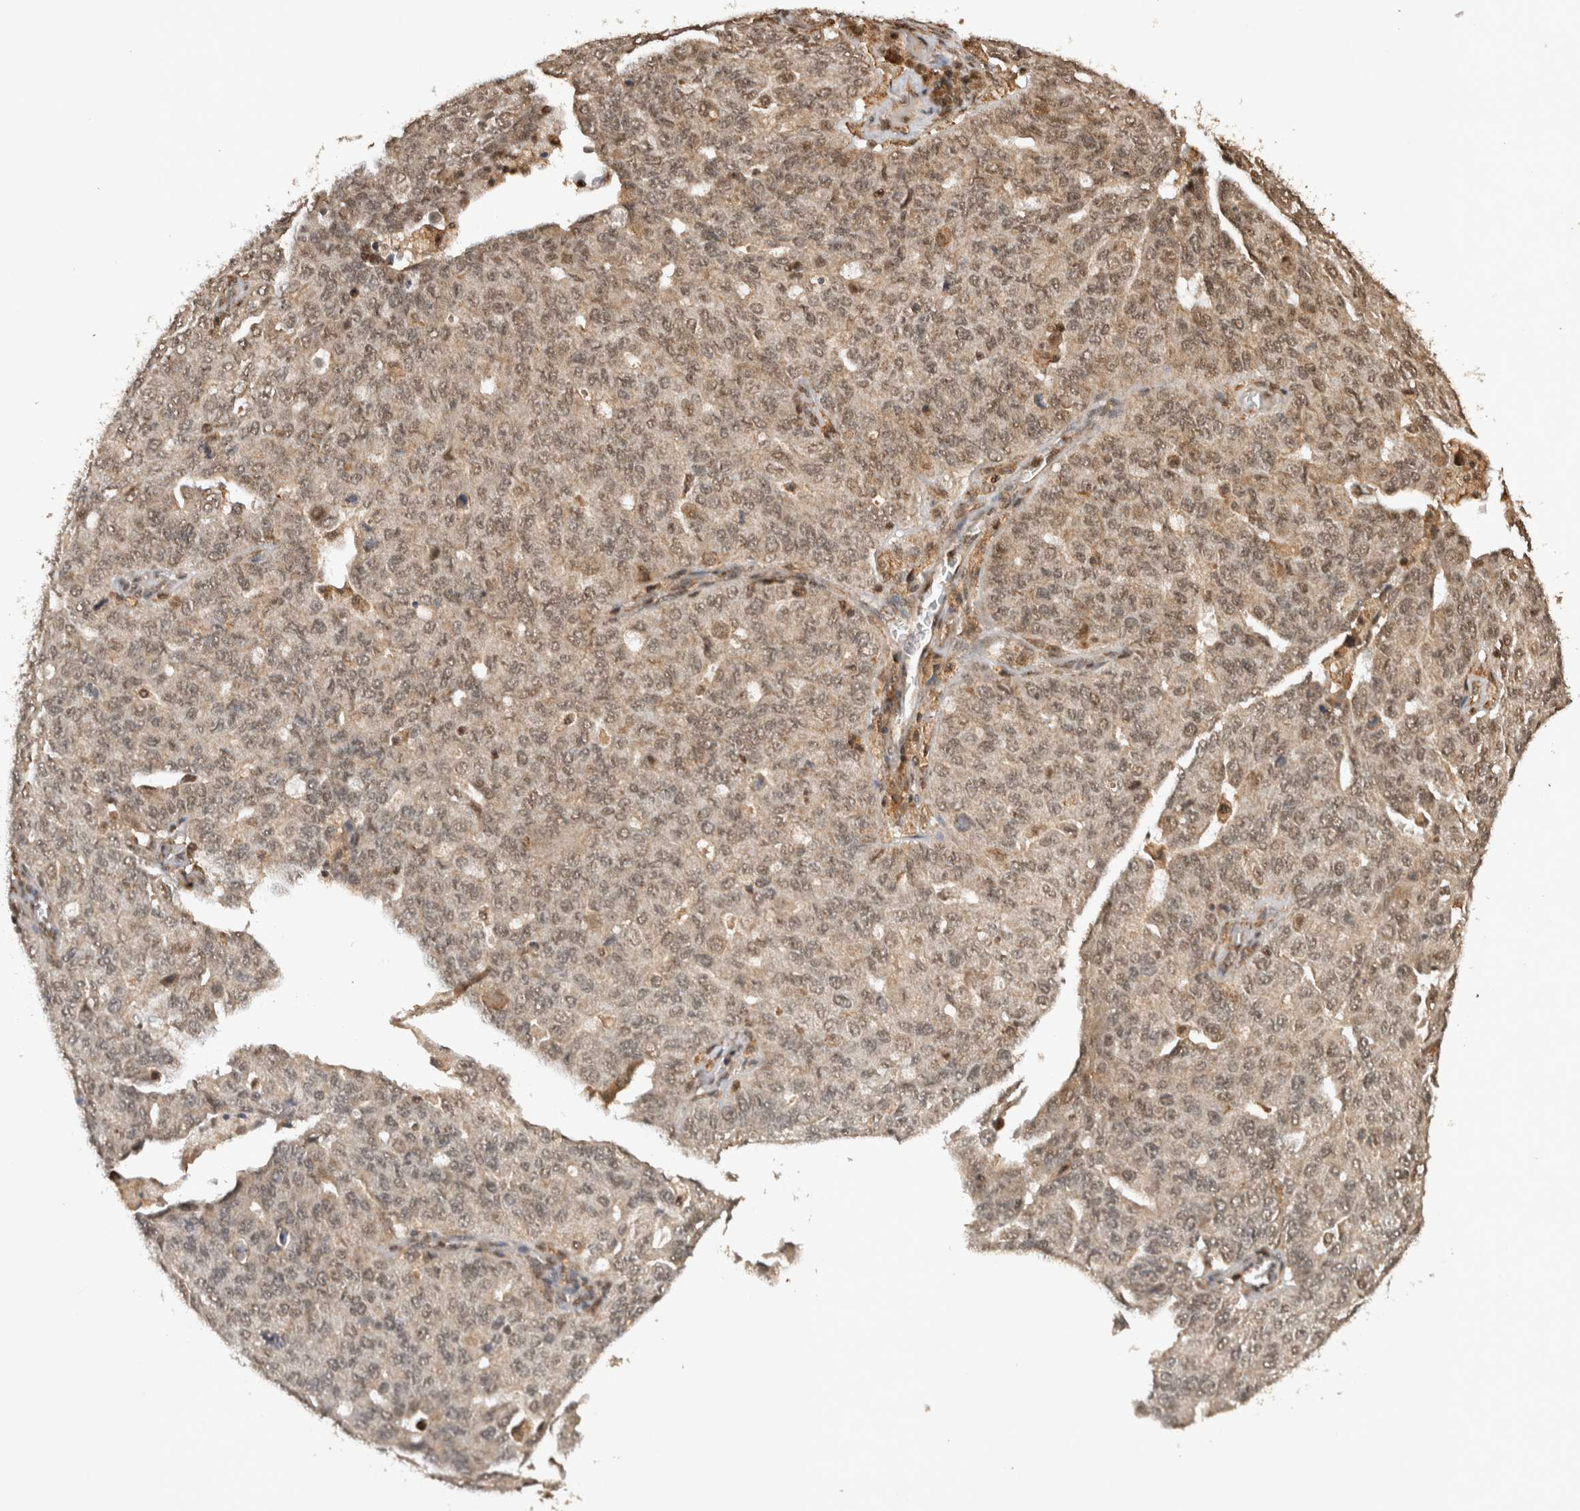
{"staining": {"intensity": "weak", "quantity": ">75%", "location": "cytoplasmic/membranous,nuclear"}, "tissue": "ovarian cancer", "cell_type": "Tumor cells", "image_type": "cancer", "snomed": [{"axis": "morphology", "description": "Carcinoma, endometroid"}, {"axis": "topography", "description": "Ovary"}], "caption": "Ovarian cancer was stained to show a protein in brown. There is low levels of weak cytoplasmic/membranous and nuclear expression in approximately >75% of tumor cells.", "gene": "KEAP1", "patient": {"sex": "female", "age": 62}}